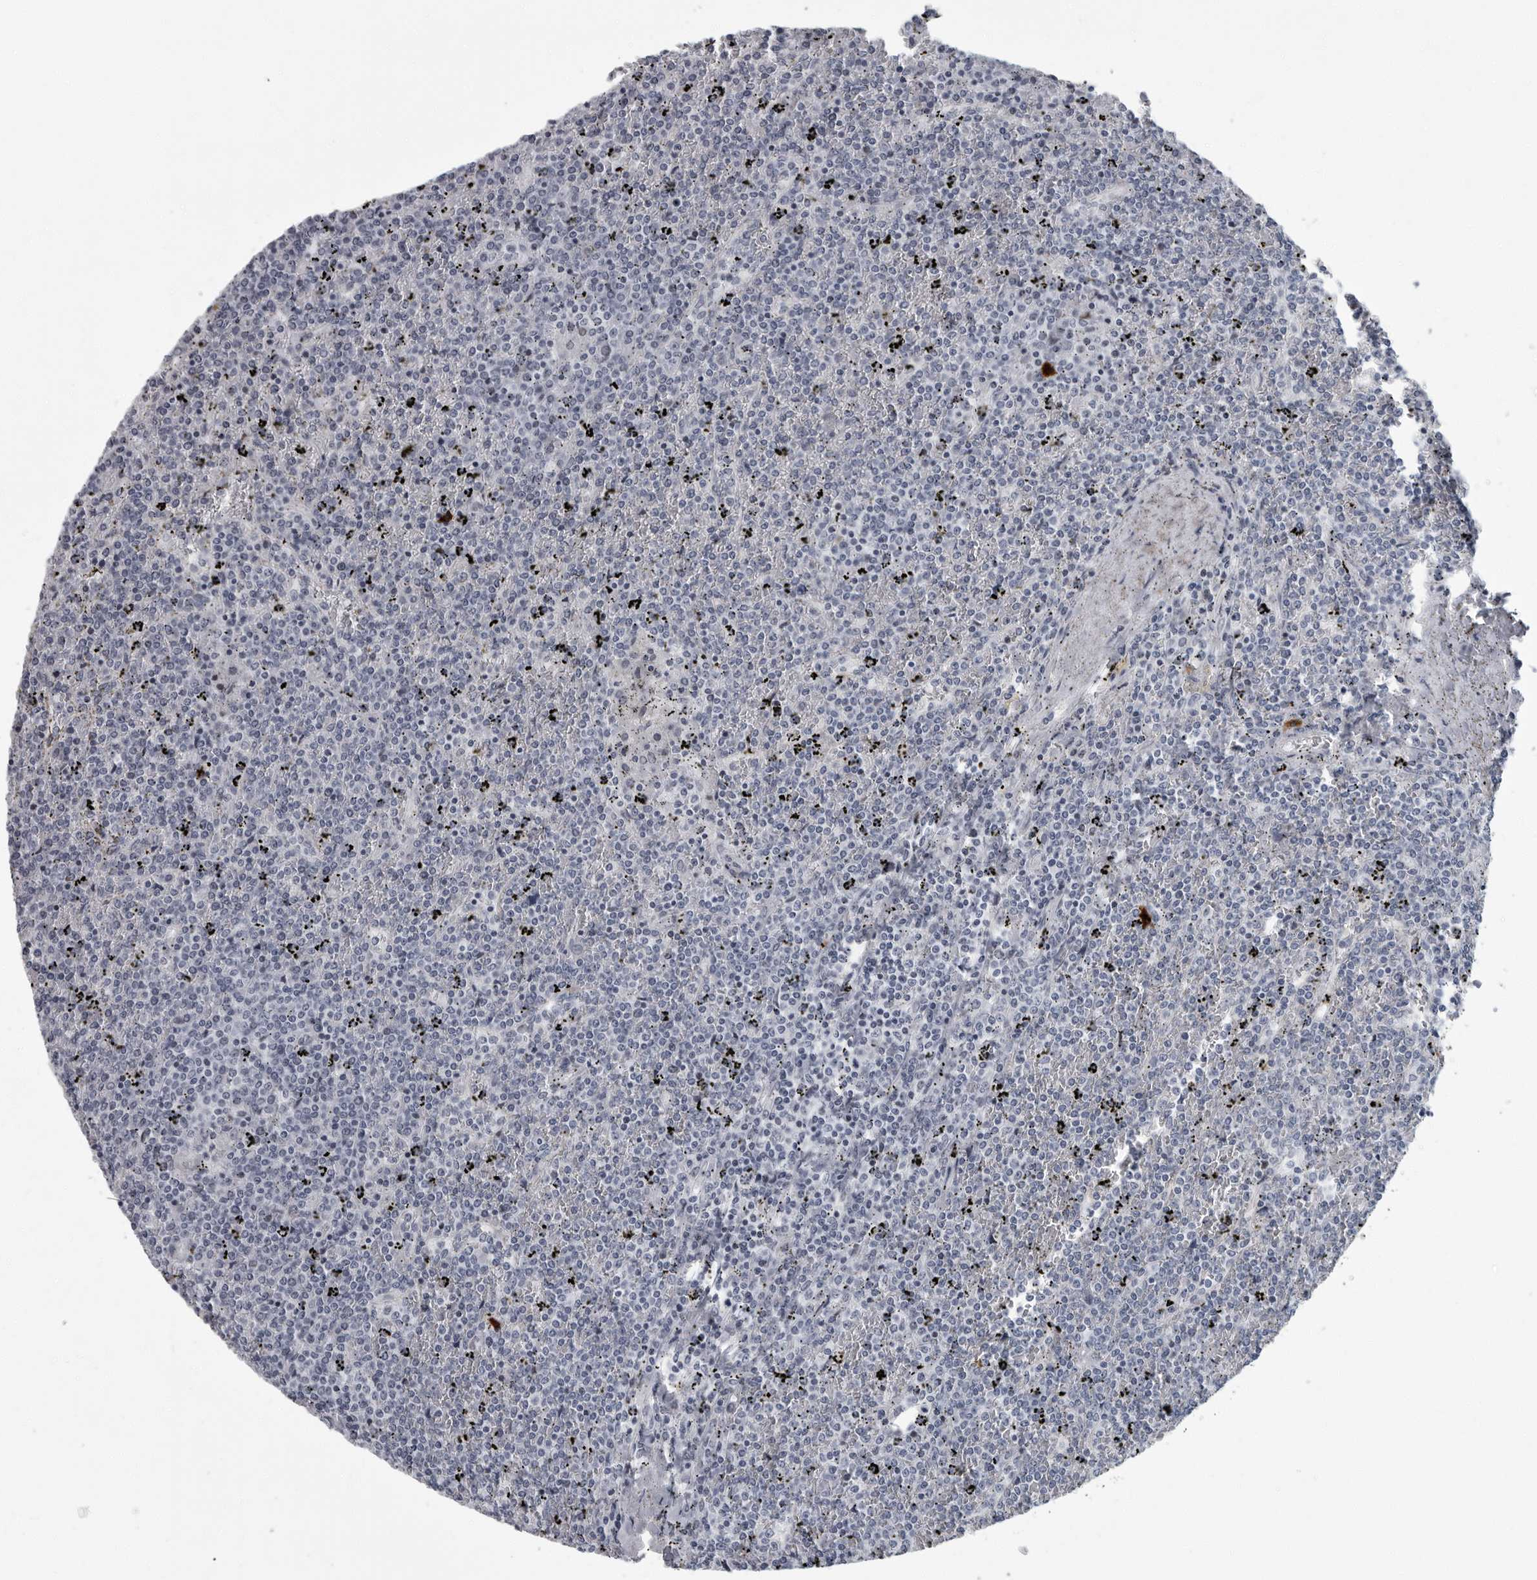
{"staining": {"intensity": "negative", "quantity": "none", "location": "none"}, "tissue": "lymphoma", "cell_type": "Tumor cells", "image_type": "cancer", "snomed": [{"axis": "morphology", "description": "Malignant lymphoma, non-Hodgkin's type, Low grade"}, {"axis": "topography", "description": "Spleen"}], "caption": "Tumor cells show no significant staining in lymphoma. The staining is performed using DAB brown chromogen with nuclei counter-stained in using hematoxylin.", "gene": "SLC25A39", "patient": {"sex": "female", "age": 19}}